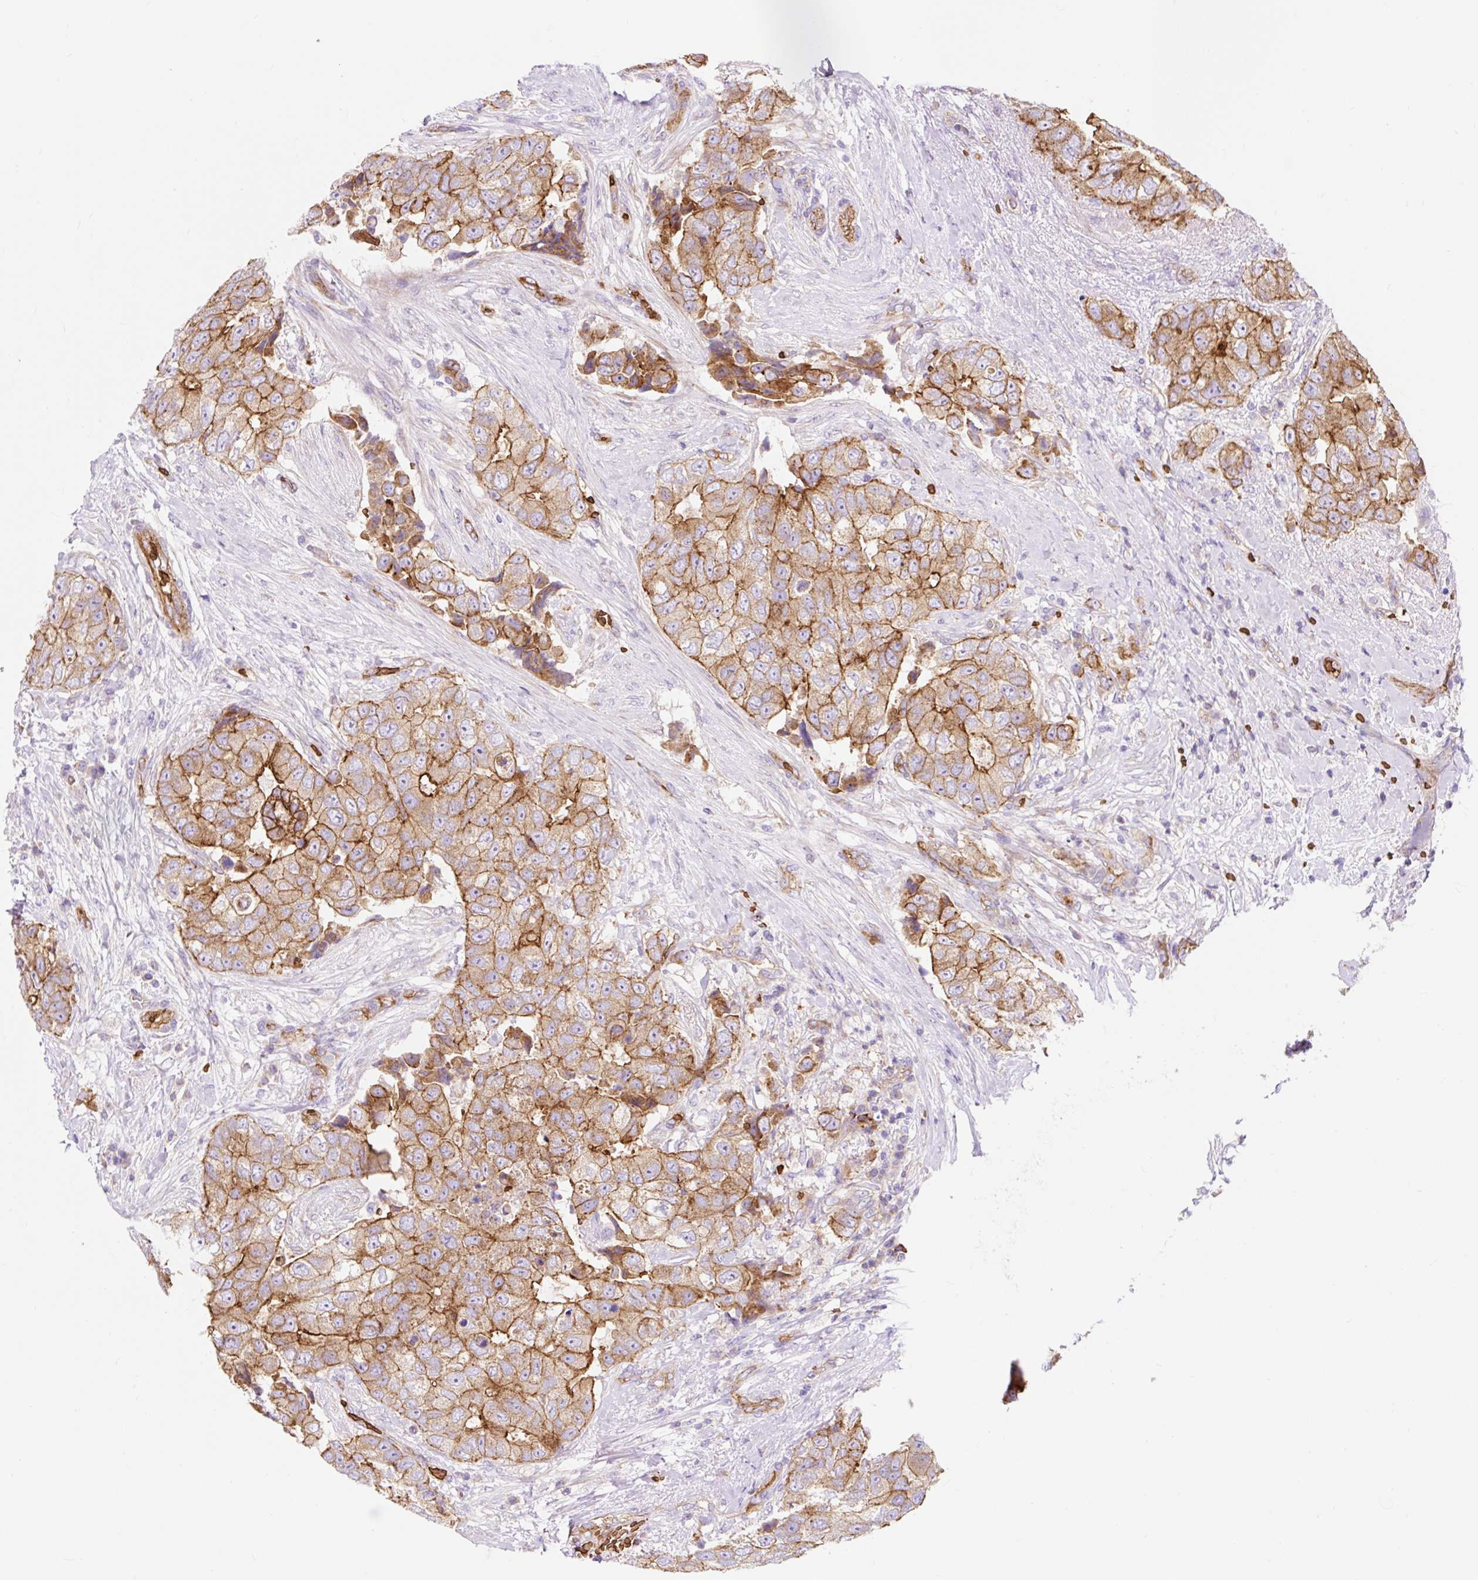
{"staining": {"intensity": "moderate", "quantity": ">75%", "location": "cytoplasmic/membranous"}, "tissue": "breast cancer", "cell_type": "Tumor cells", "image_type": "cancer", "snomed": [{"axis": "morphology", "description": "Normal tissue, NOS"}, {"axis": "morphology", "description": "Duct carcinoma"}, {"axis": "topography", "description": "Breast"}], "caption": "This image exhibits immunohistochemistry staining of human invasive ductal carcinoma (breast), with medium moderate cytoplasmic/membranous positivity in about >75% of tumor cells.", "gene": "HIP1R", "patient": {"sex": "female", "age": 62}}